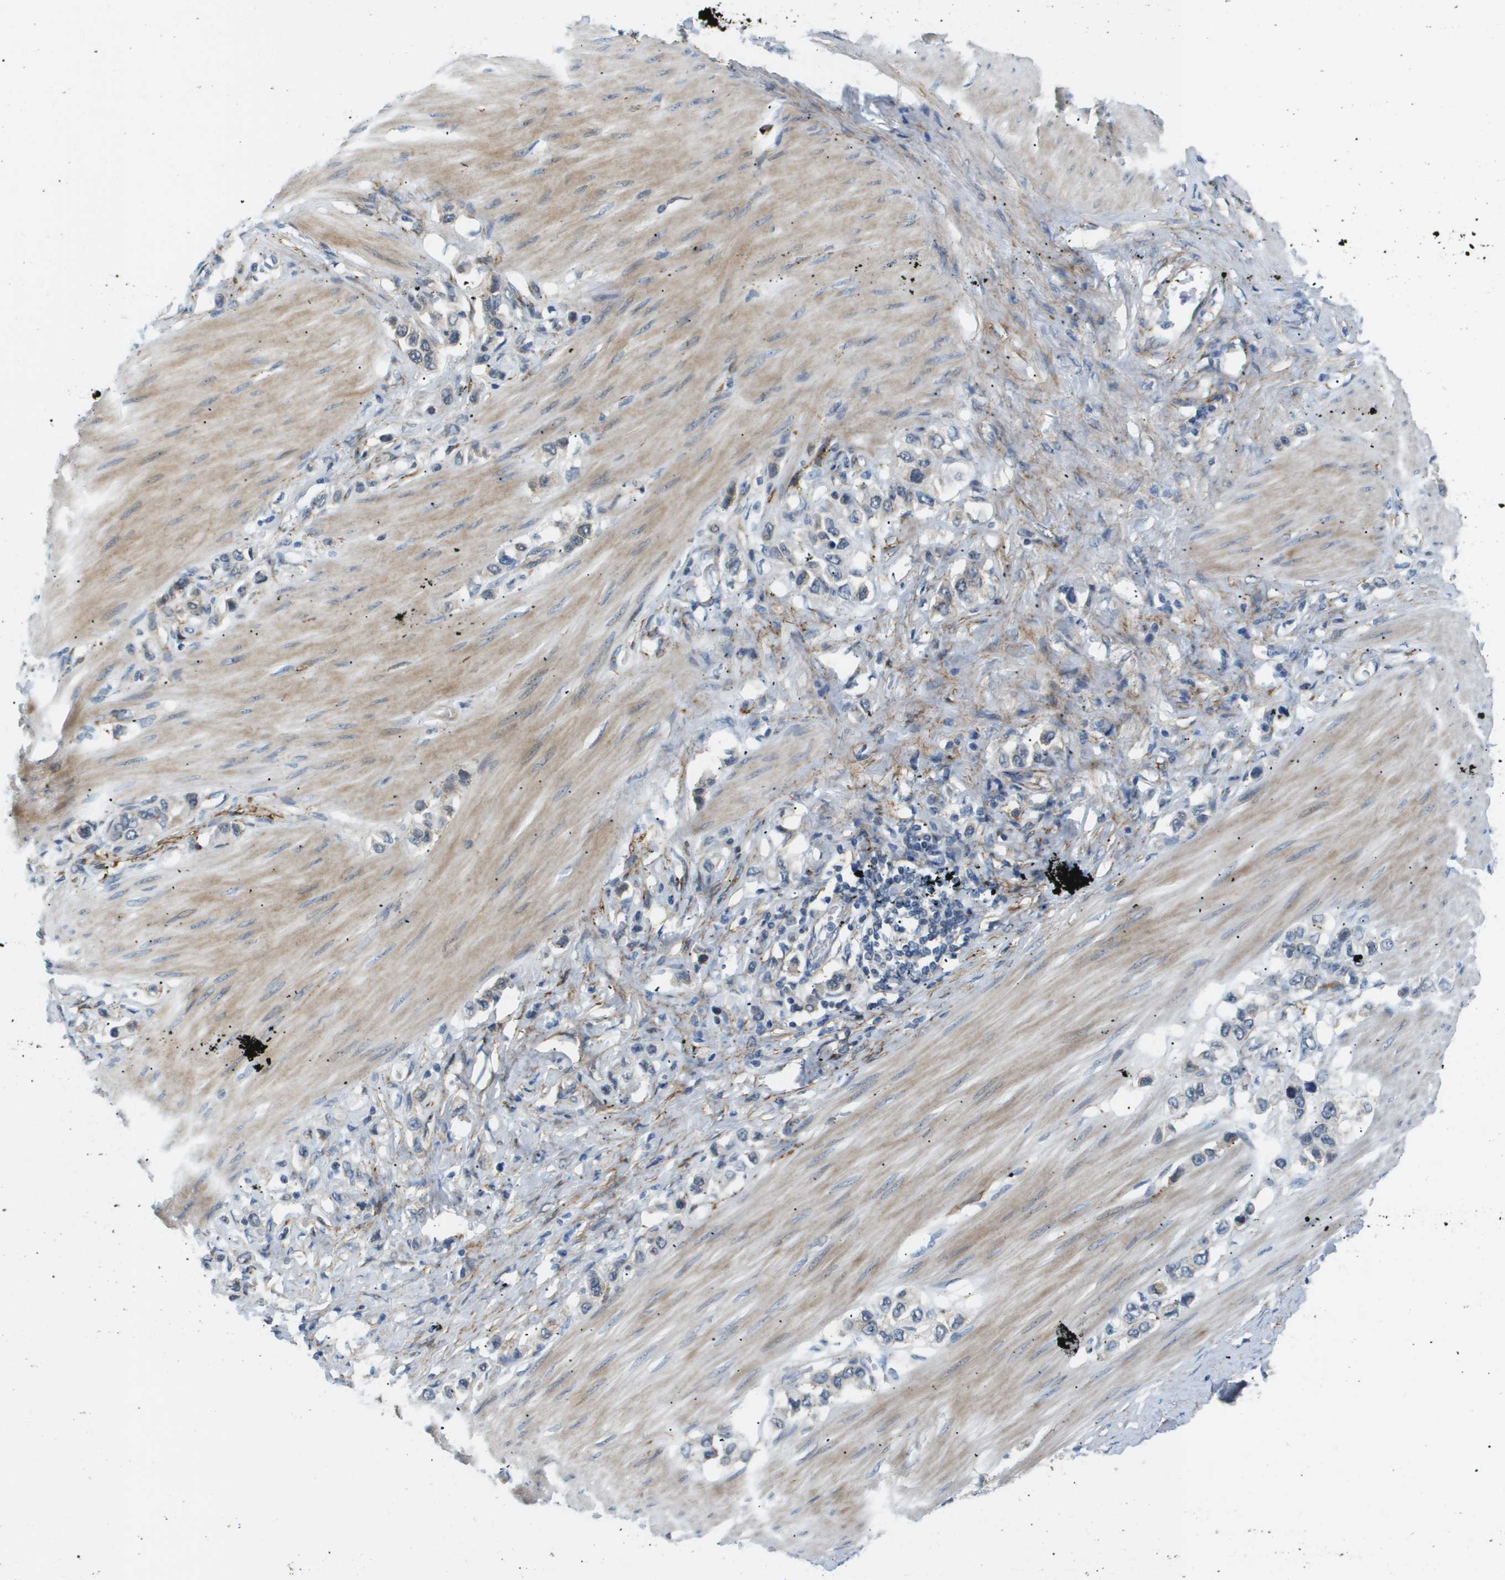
{"staining": {"intensity": "negative", "quantity": "none", "location": "none"}, "tissue": "stomach cancer", "cell_type": "Tumor cells", "image_type": "cancer", "snomed": [{"axis": "morphology", "description": "Adenocarcinoma, NOS"}, {"axis": "topography", "description": "Stomach"}], "caption": "Tumor cells are negative for protein expression in human stomach cancer (adenocarcinoma).", "gene": "OTUD5", "patient": {"sex": "female", "age": 65}}